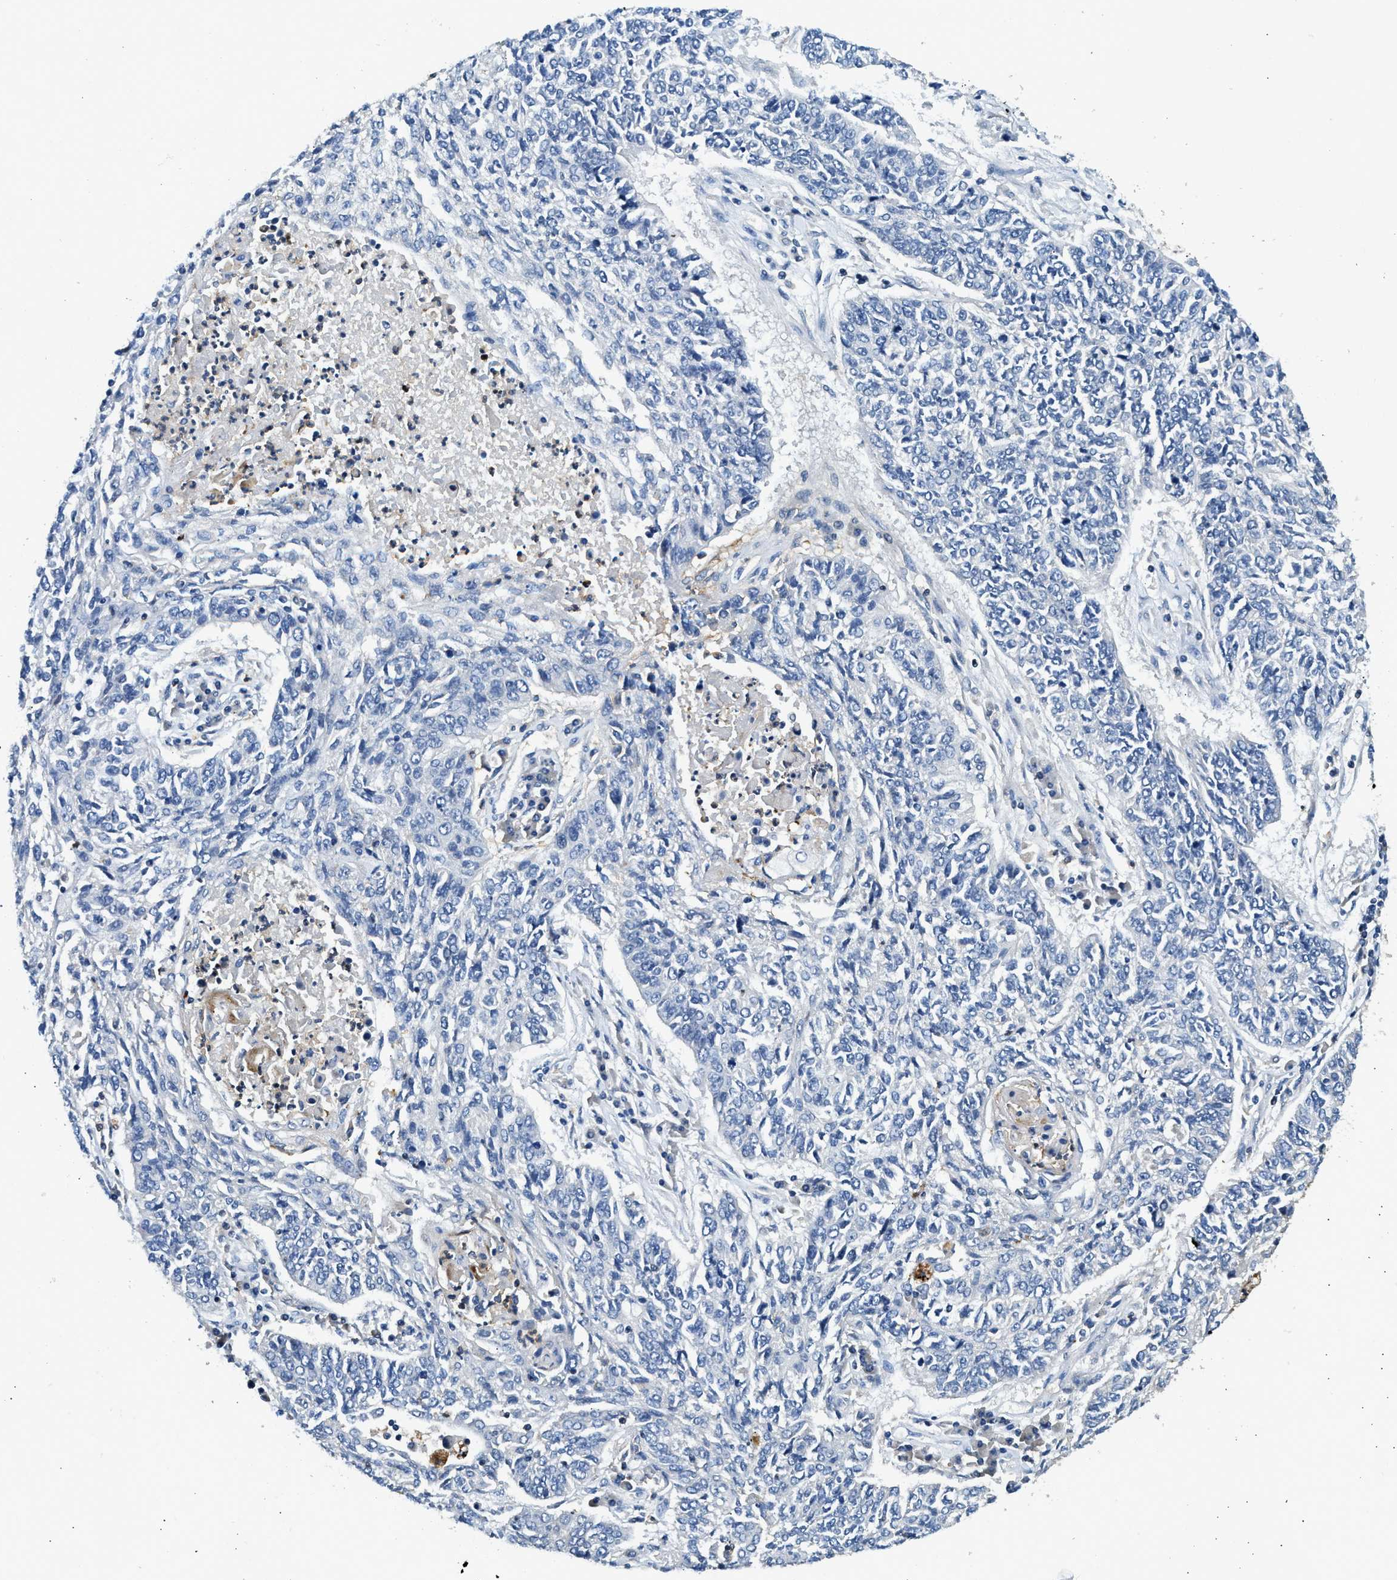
{"staining": {"intensity": "negative", "quantity": "none", "location": "none"}, "tissue": "lung cancer", "cell_type": "Tumor cells", "image_type": "cancer", "snomed": [{"axis": "morphology", "description": "Normal tissue, NOS"}, {"axis": "morphology", "description": "Squamous cell carcinoma, NOS"}, {"axis": "topography", "description": "Cartilage tissue"}, {"axis": "topography", "description": "Bronchus"}, {"axis": "topography", "description": "Lung"}], "caption": "IHC of lung squamous cell carcinoma displays no expression in tumor cells.", "gene": "TOX", "patient": {"sex": "female", "age": 49}}